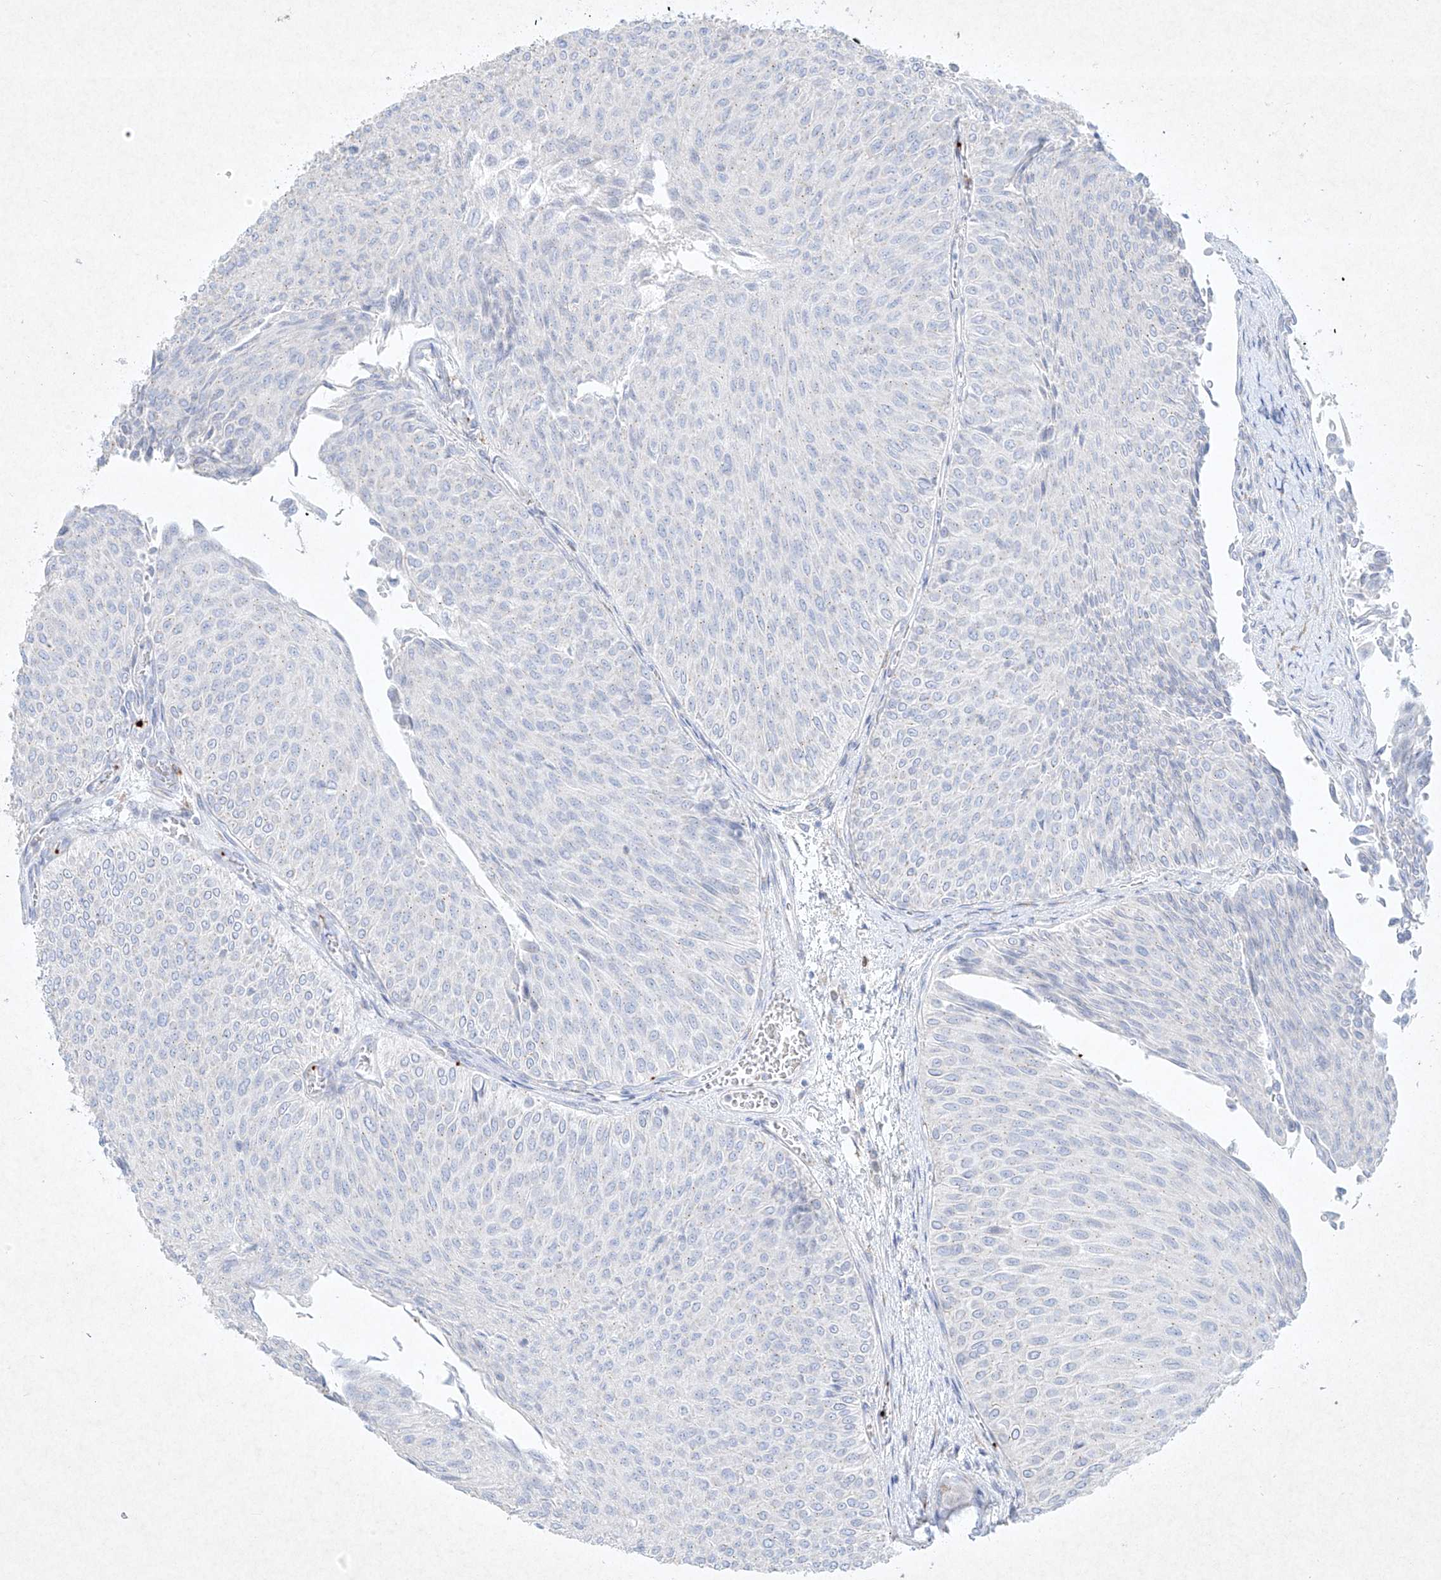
{"staining": {"intensity": "negative", "quantity": "none", "location": "none"}, "tissue": "urothelial cancer", "cell_type": "Tumor cells", "image_type": "cancer", "snomed": [{"axis": "morphology", "description": "Urothelial carcinoma, Low grade"}, {"axis": "topography", "description": "Urinary bladder"}], "caption": "Tumor cells are negative for protein expression in human urothelial cancer.", "gene": "PLEK", "patient": {"sex": "male", "age": 78}}